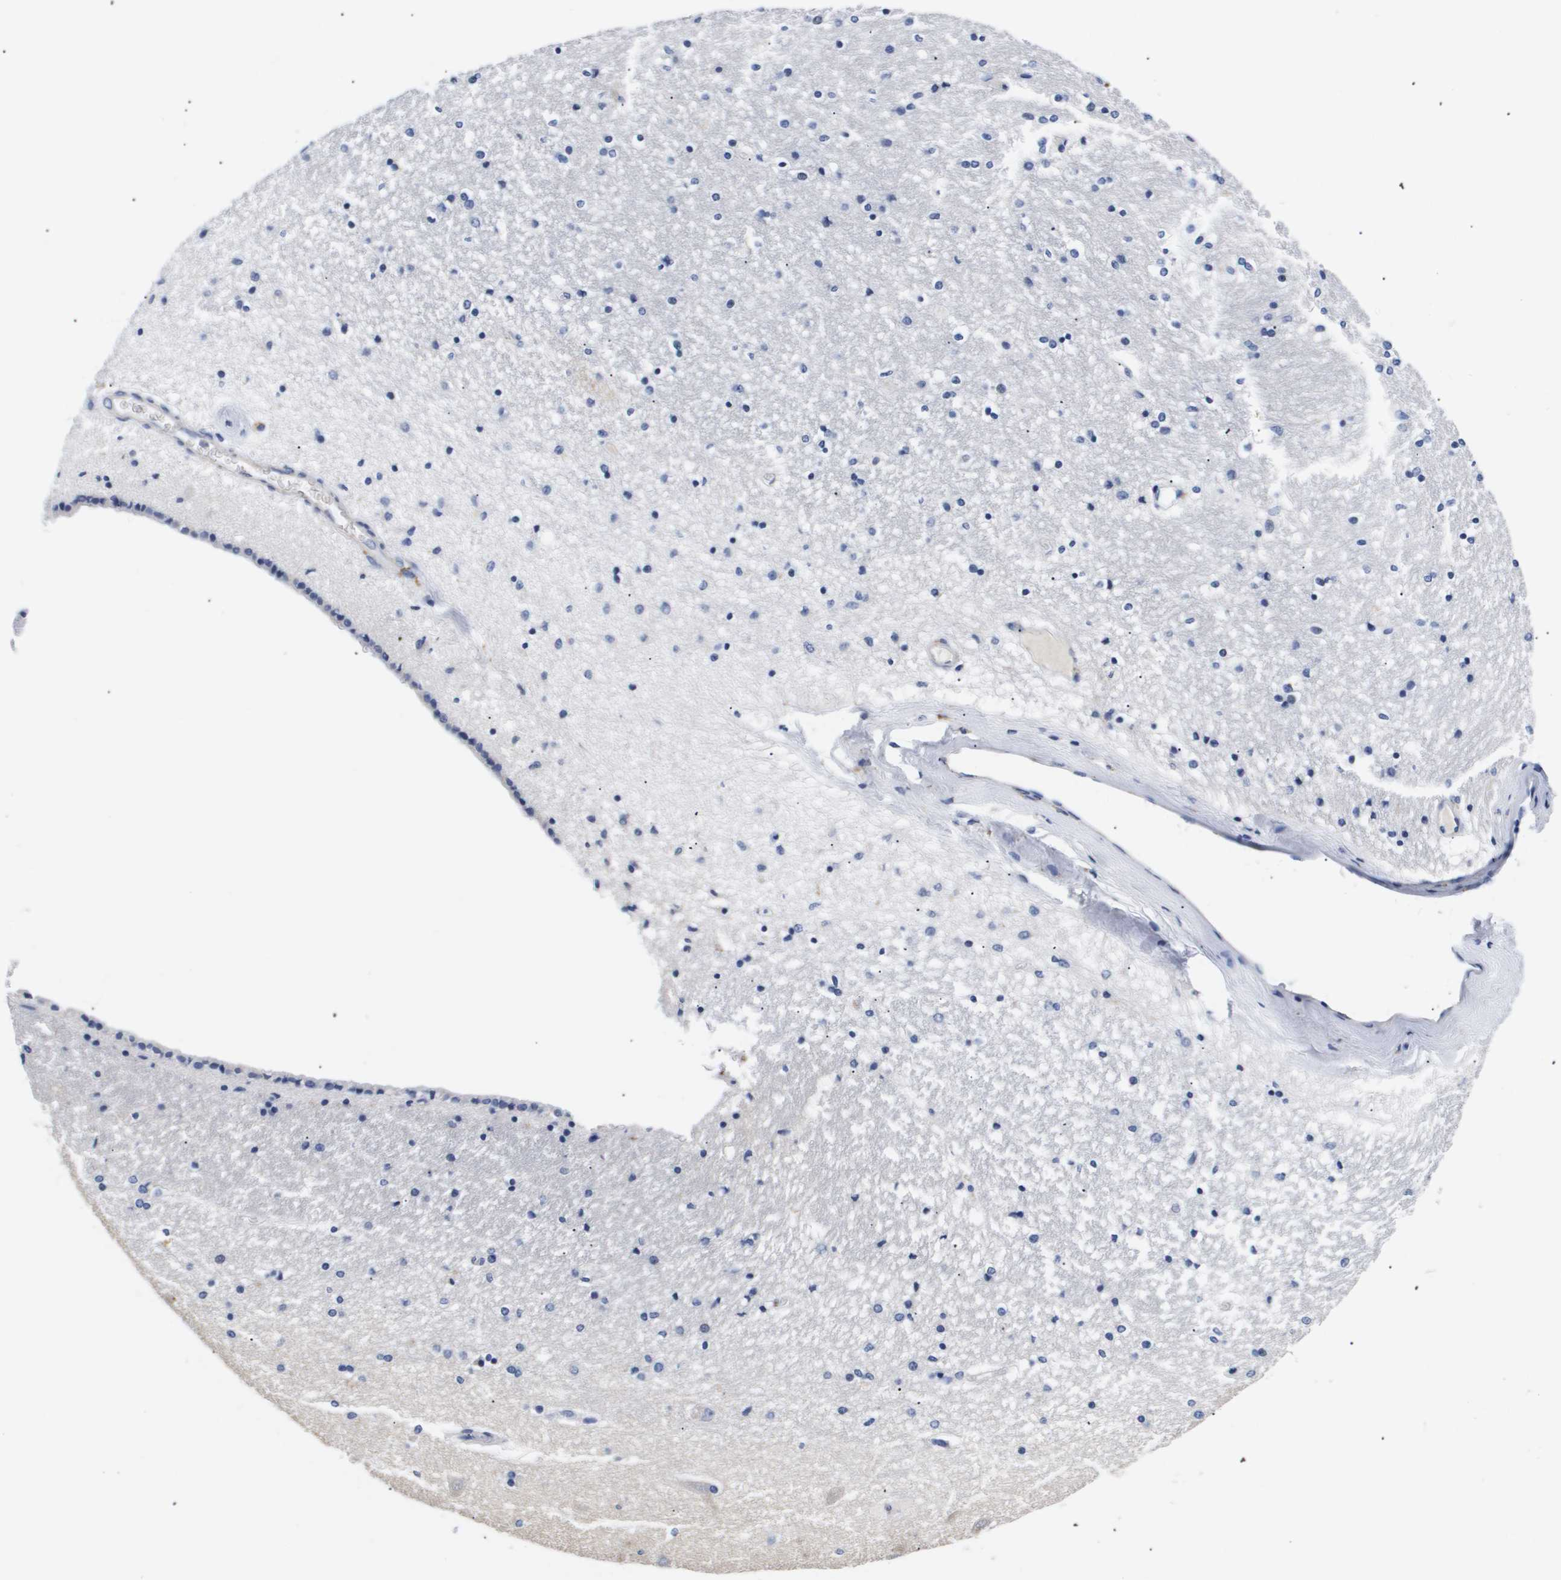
{"staining": {"intensity": "negative", "quantity": "none", "location": "none"}, "tissue": "hippocampus", "cell_type": "Glial cells", "image_type": "normal", "snomed": [{"axis": "morphology", "description": "Normal tissue, NOS"}, {"axis": "topography", "description": "Hippocampus"}], "caption": "Image shows no protein positivity in glial cells of benign hippocampus.", "gene": "ATP6V0A4", "patient": {"sex": "female", "age": 54}}